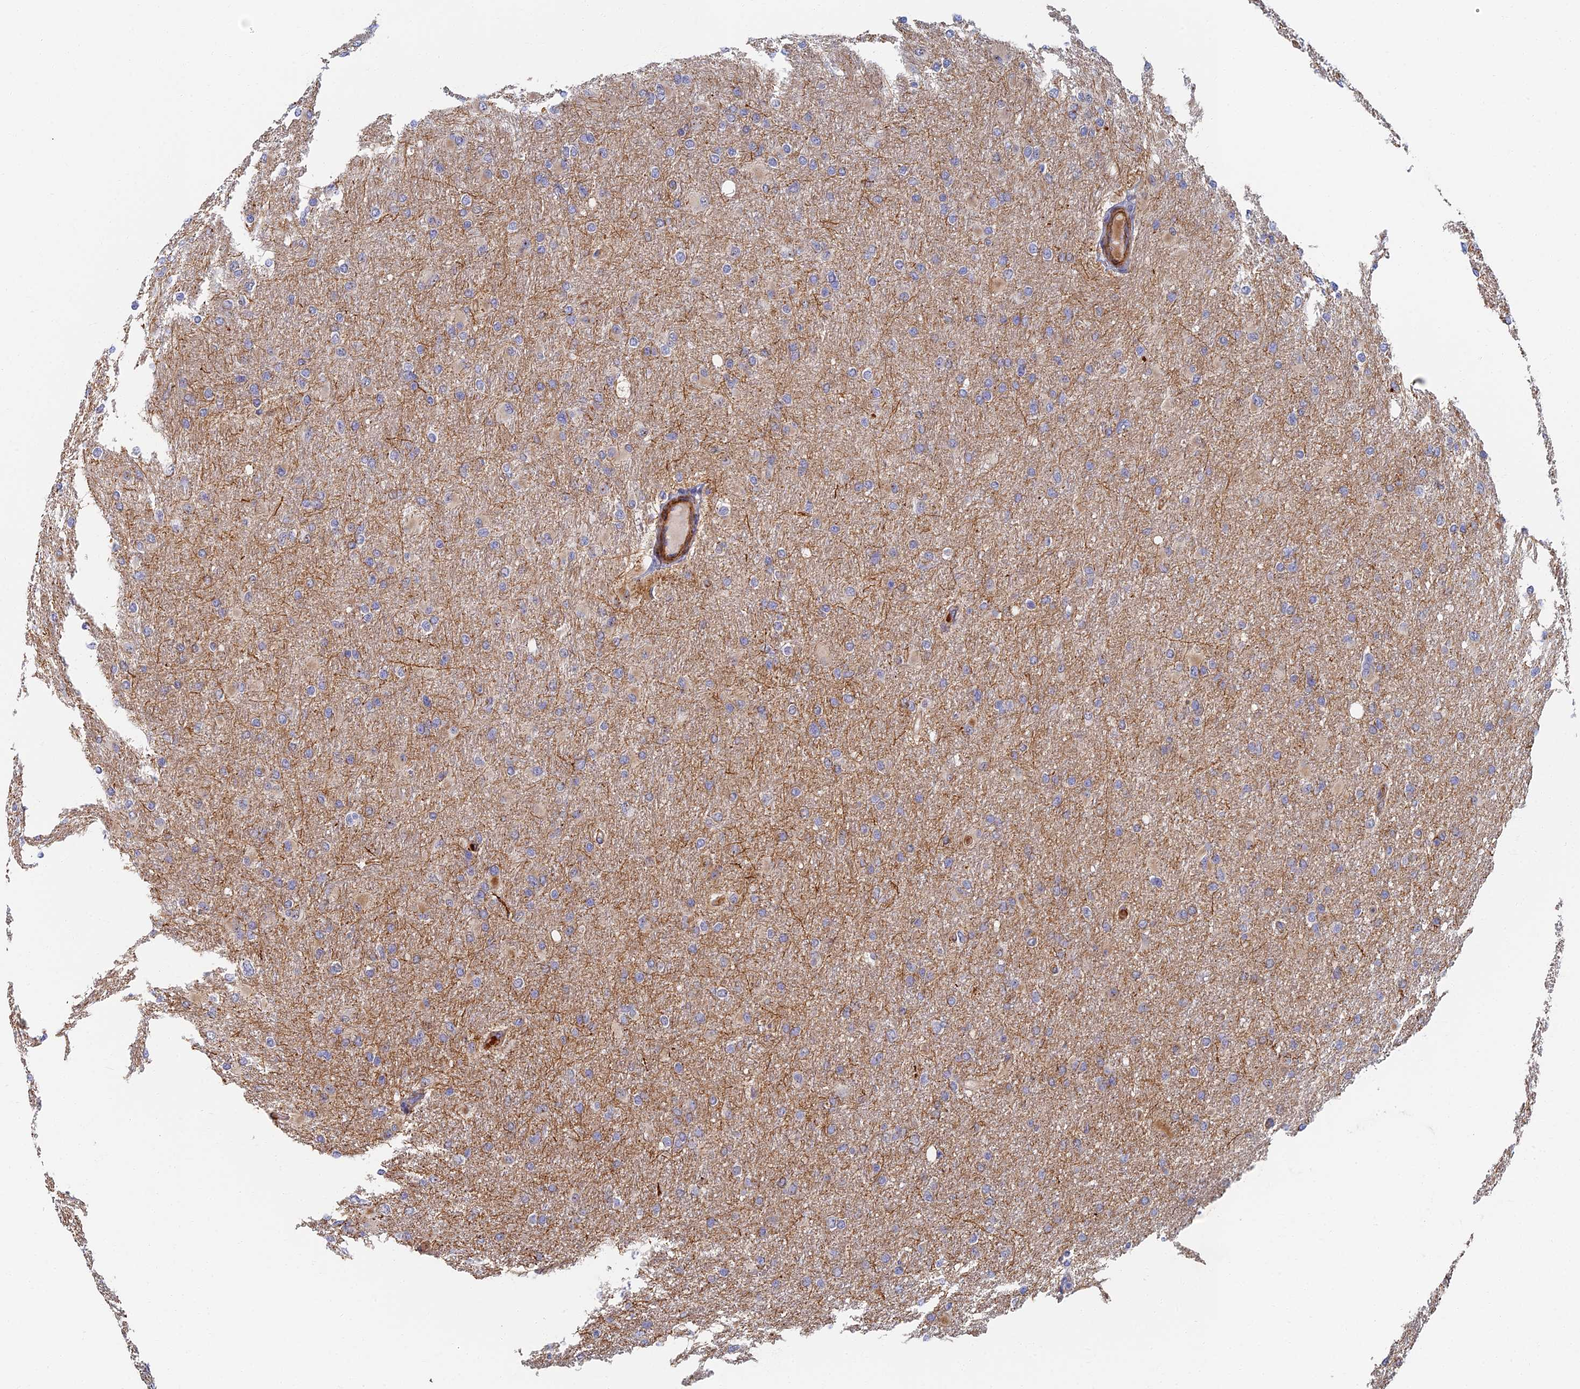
{"staining": {"intensity": "negative", "quantity": "none", "location": "none"}, "tissue": "glioma", "cell_type": "Tumor cells", "image_type": "cancer", "snomed": [{"axis": "morphology", "description": "Glioma, malignant, High grade"}, {"axis": "topography", "description": "Cerebral cortex"}], "caption": "High power microscopy photomicrograph of an IHC micrograph of malignant glioma (high-grade), revealing no significant positivity in tumor cells.", "gene": "ABCB10", "patient": {"sex": "female", "age": 36}}